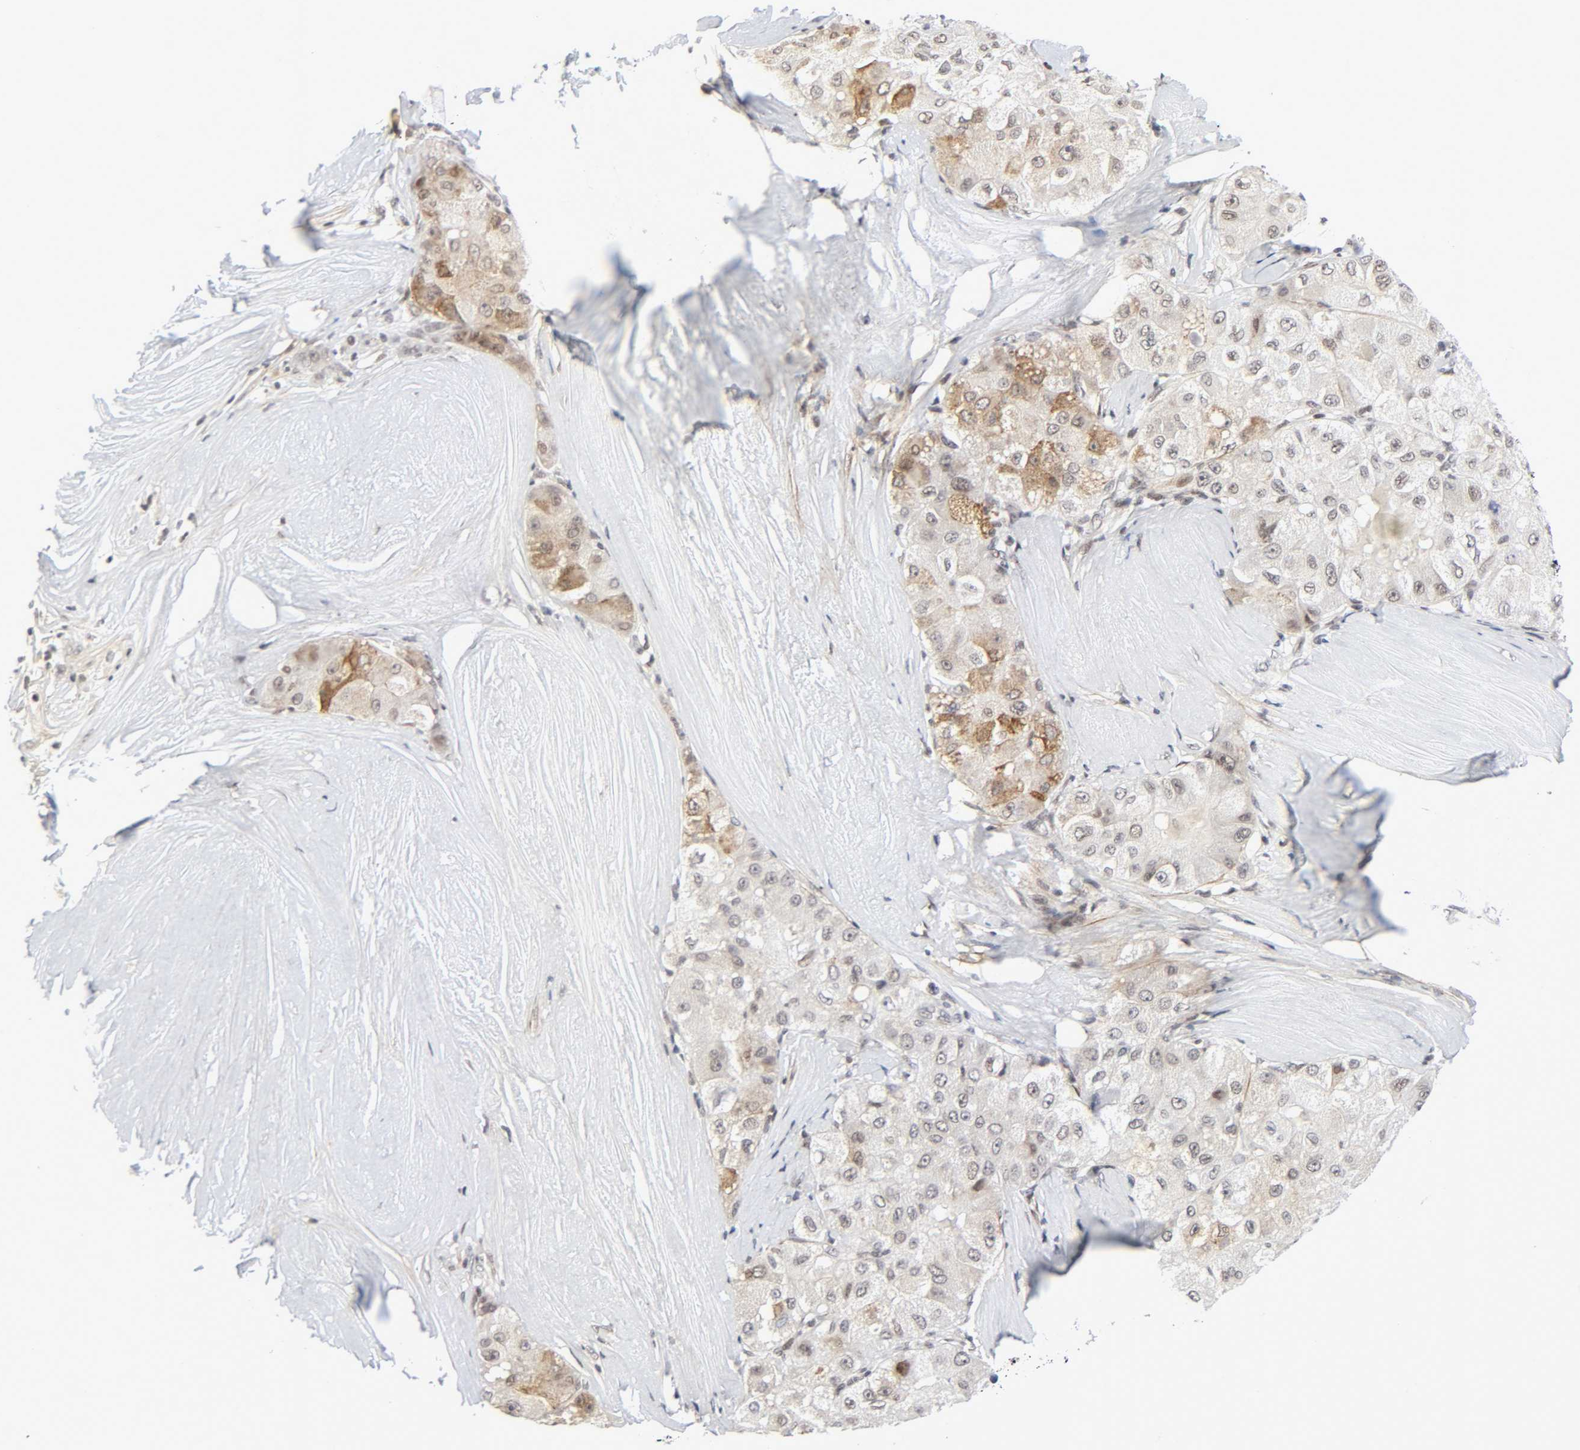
{"staining": {"intensity": "weak", "quantity": "25%-75%", "location": "cytoplasmic/membranous,nuclear"}, "tissue": "liver cancer", "cell_type": "Tumor cells", "image_type": "cancer", "snomed": [{"axis": "morphology", "description": "Carcinoma, Hepatocellular, NOS"}, {"axis": "topography", "description": "Liver"}], "caption": "A micrograph of liver cancer stained for a protein exhibits weak cytoplasmic/membranous and nuclear brown staining in tumor cells. The staining is performed using DAB brown chromogen to label protein expression. The nuclei are counter-stained blue using hematoxylin.", "gene": "DIDO1", "patient": {"sex": "male", "age": 80}}